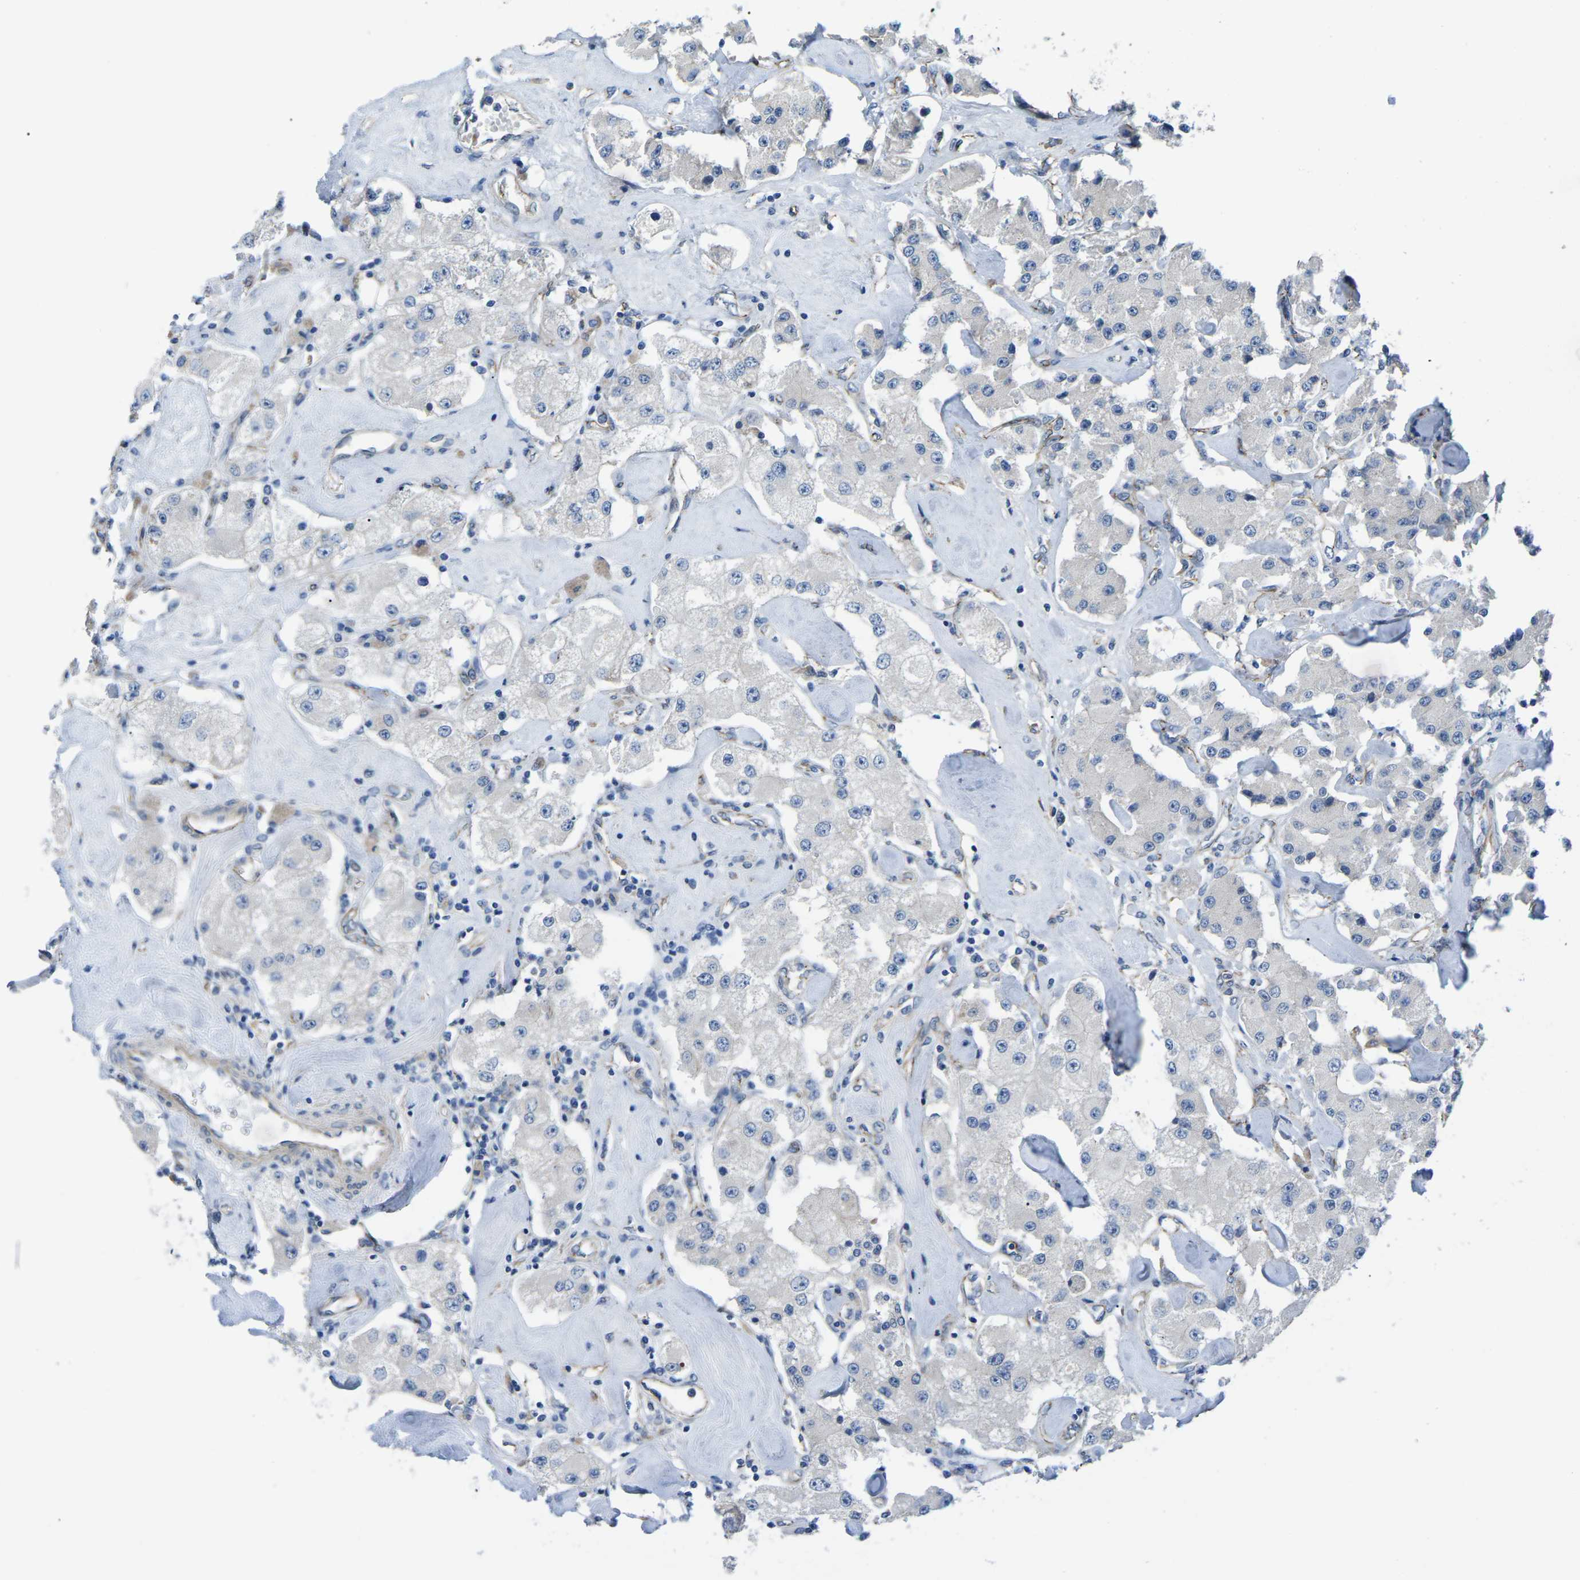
{"staining": {"intensity": "negative", "quantity": "none", "location": "none"}, "tissue": "carcinoid", "cell_type": "Tumor cells", "image_type": "cancer", "snomed": [{"axis": "morphology", "description": "Carcinoid, malignant, NOS"}, {"axis": "topography", "description": "Pancreas"}], "caption": "The photomicrograph demonstrates no staining of tumor cells in carcinoid.", "gene": "CTNND1", "patient": {"sex": "male", "age": 41}}